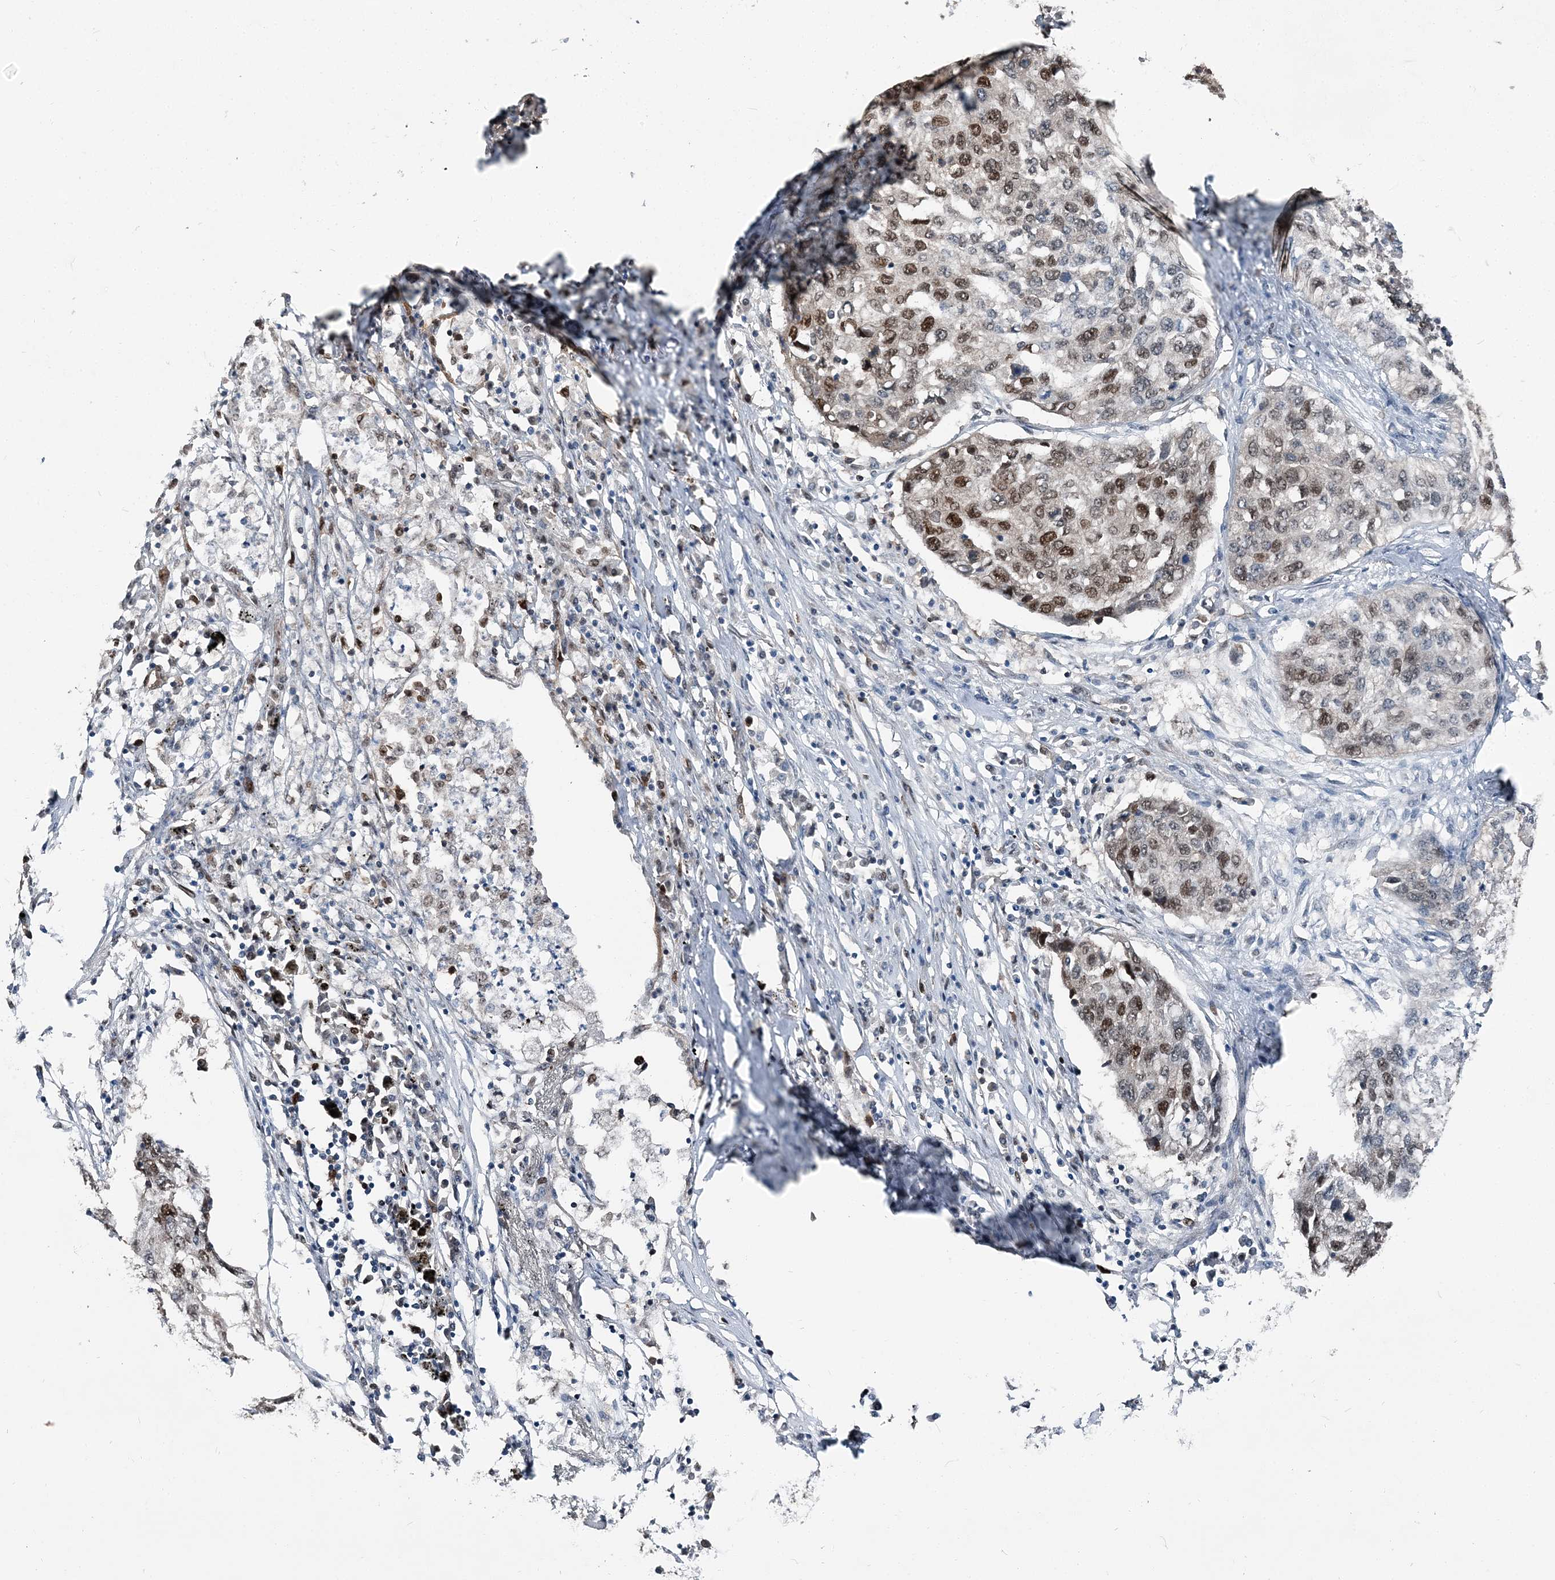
{"staining": {"intensity": "moderate", "quantity": "25%-75%", "location": "nuclear"}, "tissue": "lung cancer", "cell_type": "Tumor cells", "image_type": "cancer", "snomed": [{"axis": "morphology", "description": "Squamous cell carcinoma, NOS"}, {"axis": "topography", "description": "Lung"}], "caption": "Immunohistochemistry image of human lung cancer (squamous cell carcinoma) stained for a protein (brown), which demonstrates medium levels of moderate nuclear expression in about 25%-75% of tumor cells.", "gene": "HAT1", "patient": {"sex": "female", "age": 63}}